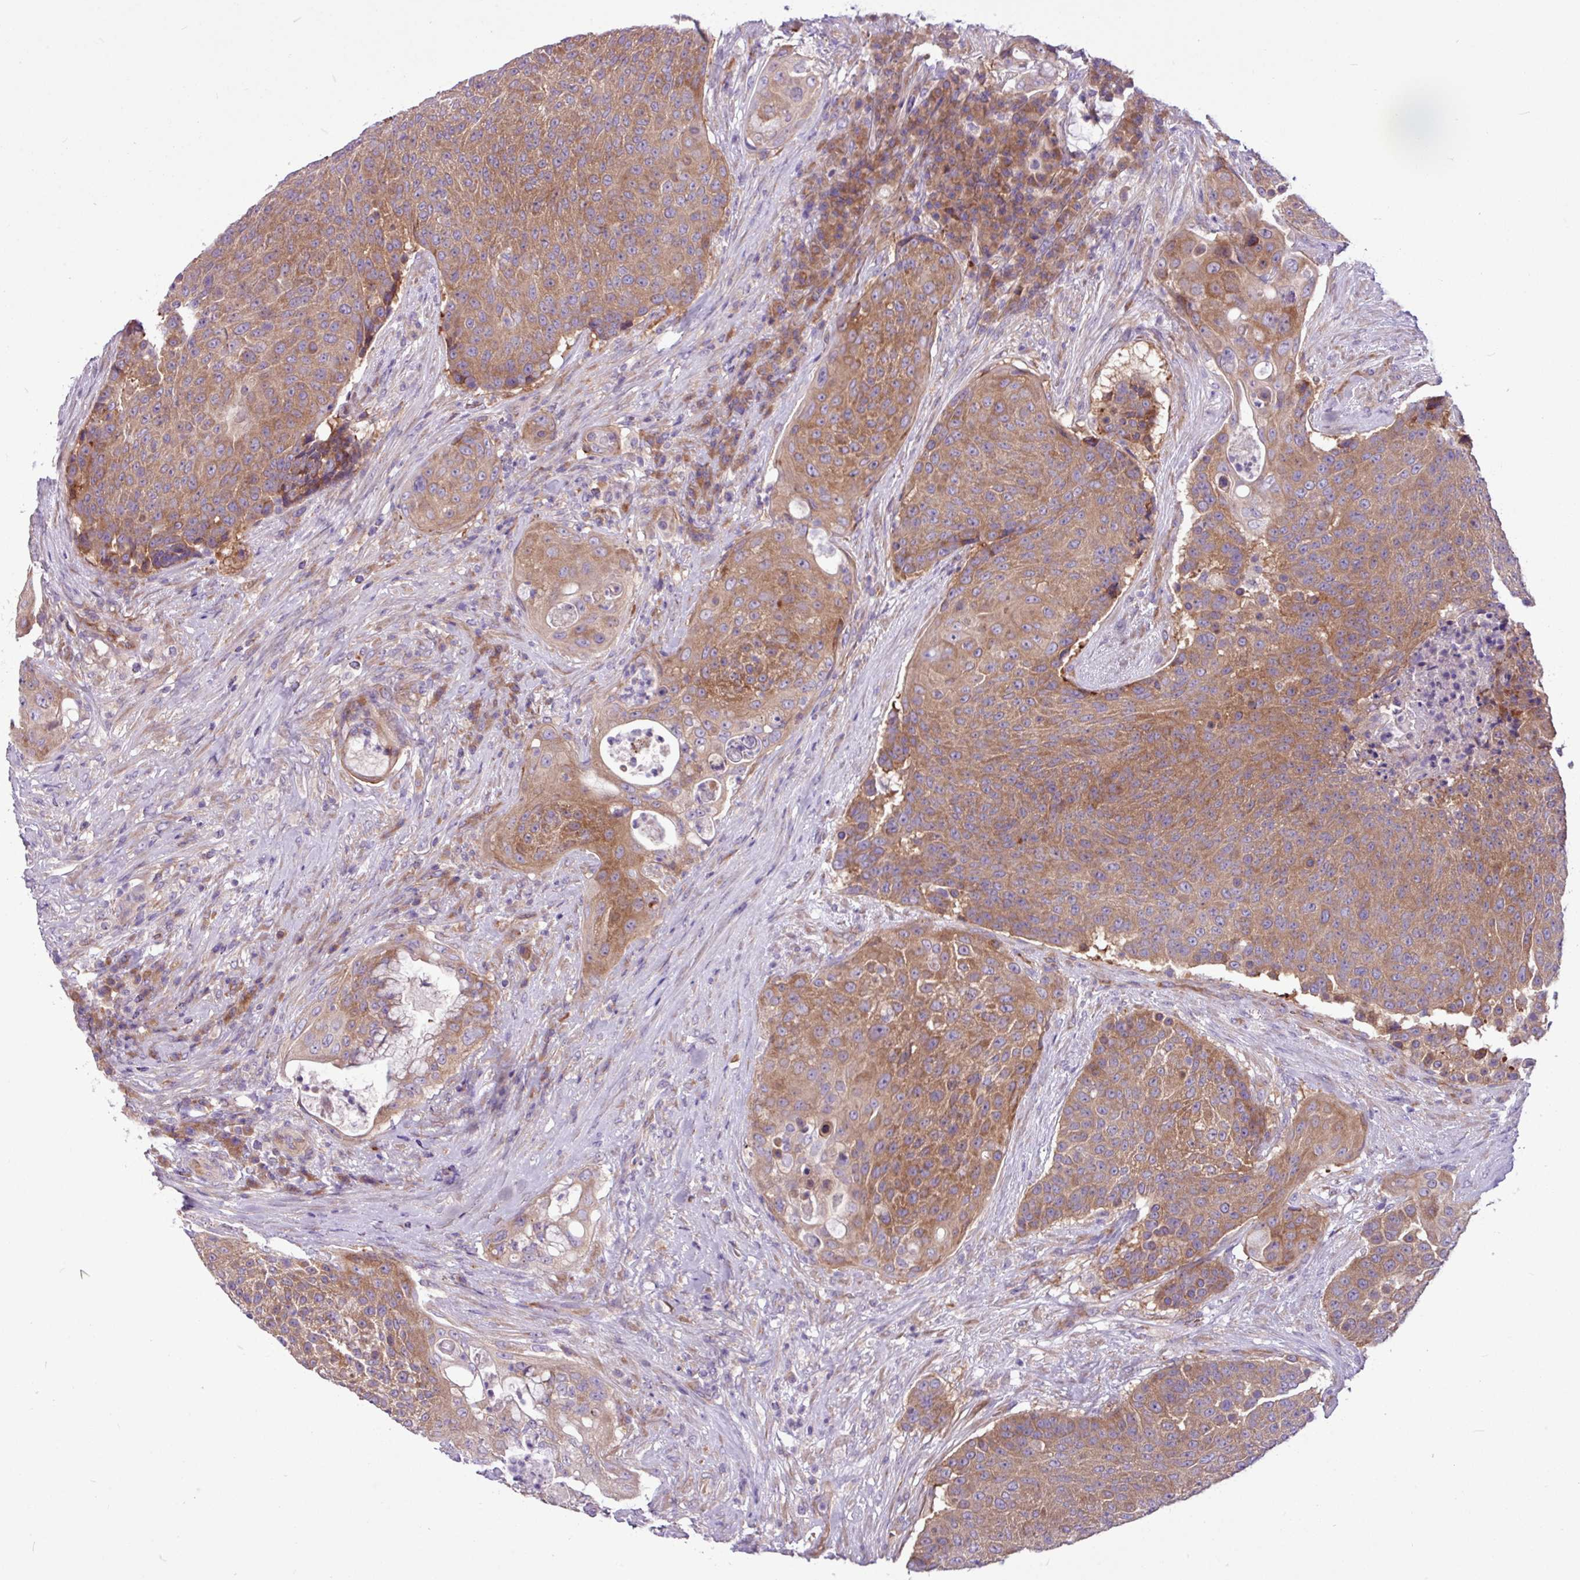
{"staining": {"intensity": "moderate", "quantity": ">75%", "location": "cytoplasmic/membranous"}, "tissue": "urothelial cancer", "cell_type": "Tumor cells", "image_type": "cancer", "snomed": [{"axis": "morphology", "description": "Urothelial carcinoma, High grade"}, {"axis": "topography", "description": "Urinary bladder"}], "caption": "Moderate cytoplasmic/membranous expression for a protein is seen in about >75% of tumor cells of urothelial cancer using IHC.", "gene": "MROH2A", "patient": {"sex": "female", "age": 63}}